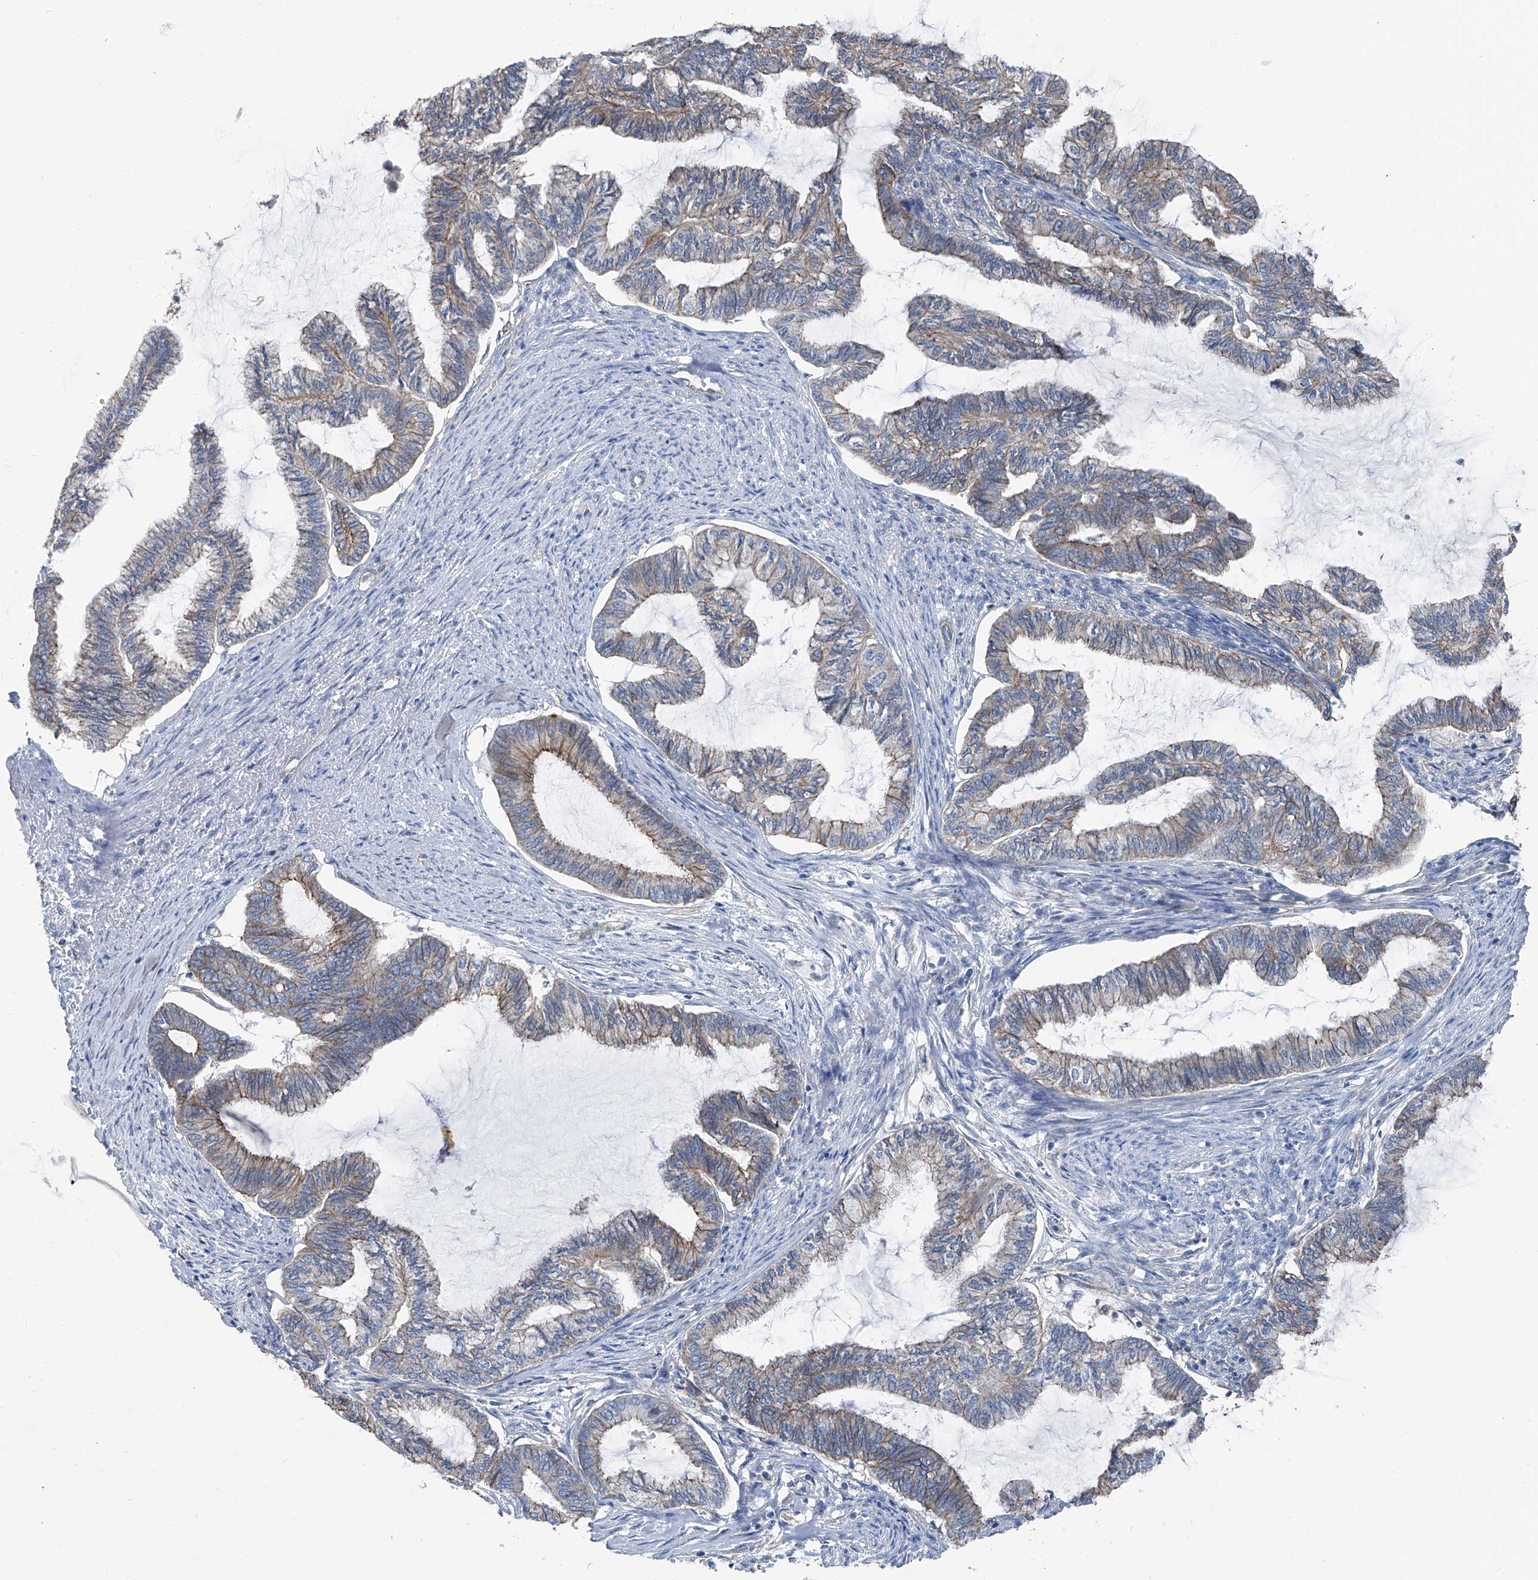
{"staining": {"intensity": "negative", "quantity": "none", "location": "none"}, "tissue": "endometrial cancer", "cell_type": "Tumor cells", "image_type": "cancer", "snomed": [{"axis": "morphology", "description": "Adenocarcinoma, NOS"}, {"axis": "topography", "description": "Endometrium"}], "caption": "Tumor cells are negative for brown protein staining in endometrial cancer (adenocarcinoma).", "gene": "GPR142", "patient": {"sex": "female", "age": 86}}